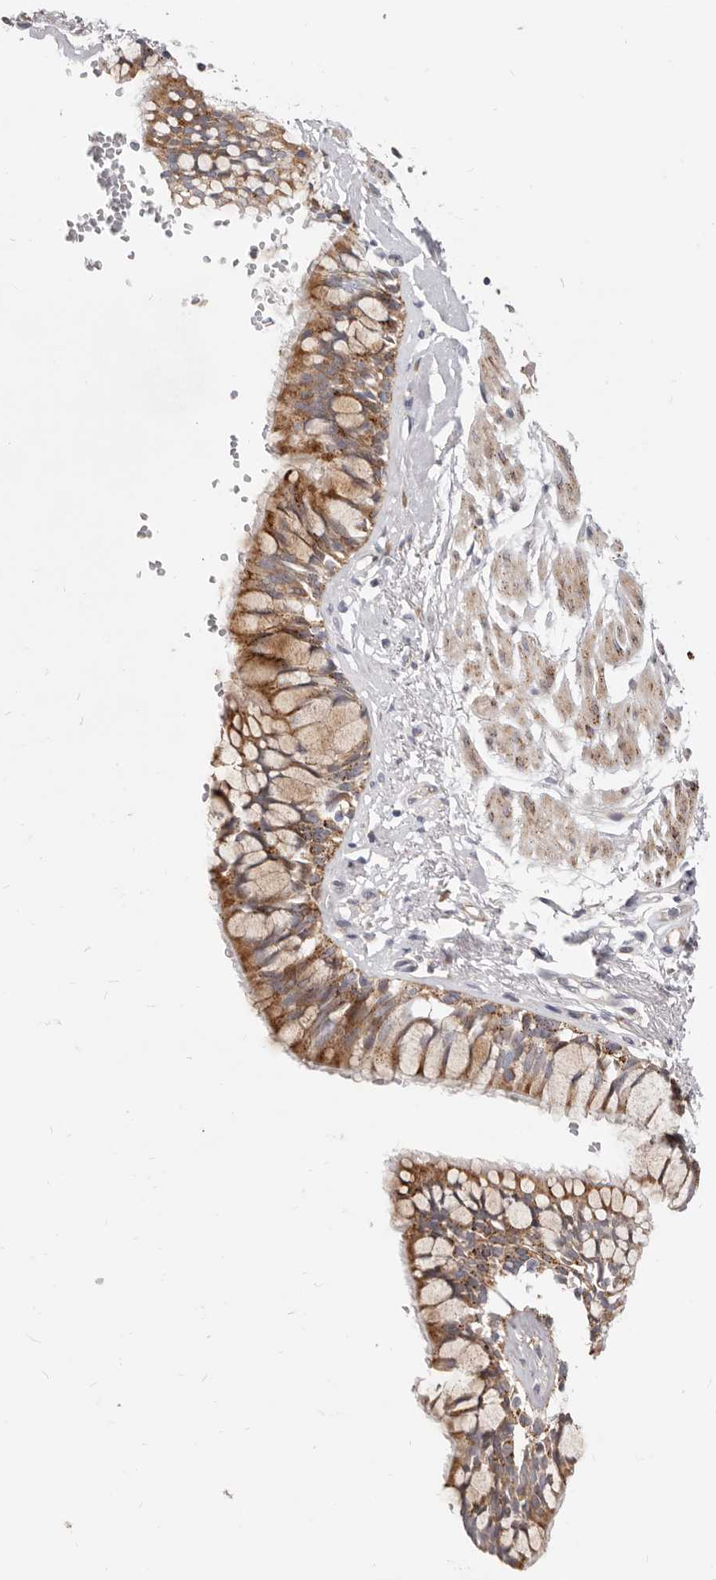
{"staining": {"intensity": "moderate", "quantity": ">75%", "location": "cytoplasmic/membranous"}, "tissue": "bronchus", "cell_type": "Respiratory epithelial cells", "image_type": "normal", "snomed": [{"axis": "morphology", "description": "Normal tissue, NOS"}, {"axis": "topography", "description": "Cartilage tissue"}, {"axis": "topography", "description": "Bronchus"}], "caption": "This histopathology image reveals normal bronchus stained with immunohistochemistry (IHC) to label a protein in brown. The cytoplasmic/membranous of respiratory epithelial cells show moderate positivity for the protein. Nuclei are counter-stained blue.", "gene": "TOR3A", "patient": {"sex": "female", "age": 73}}